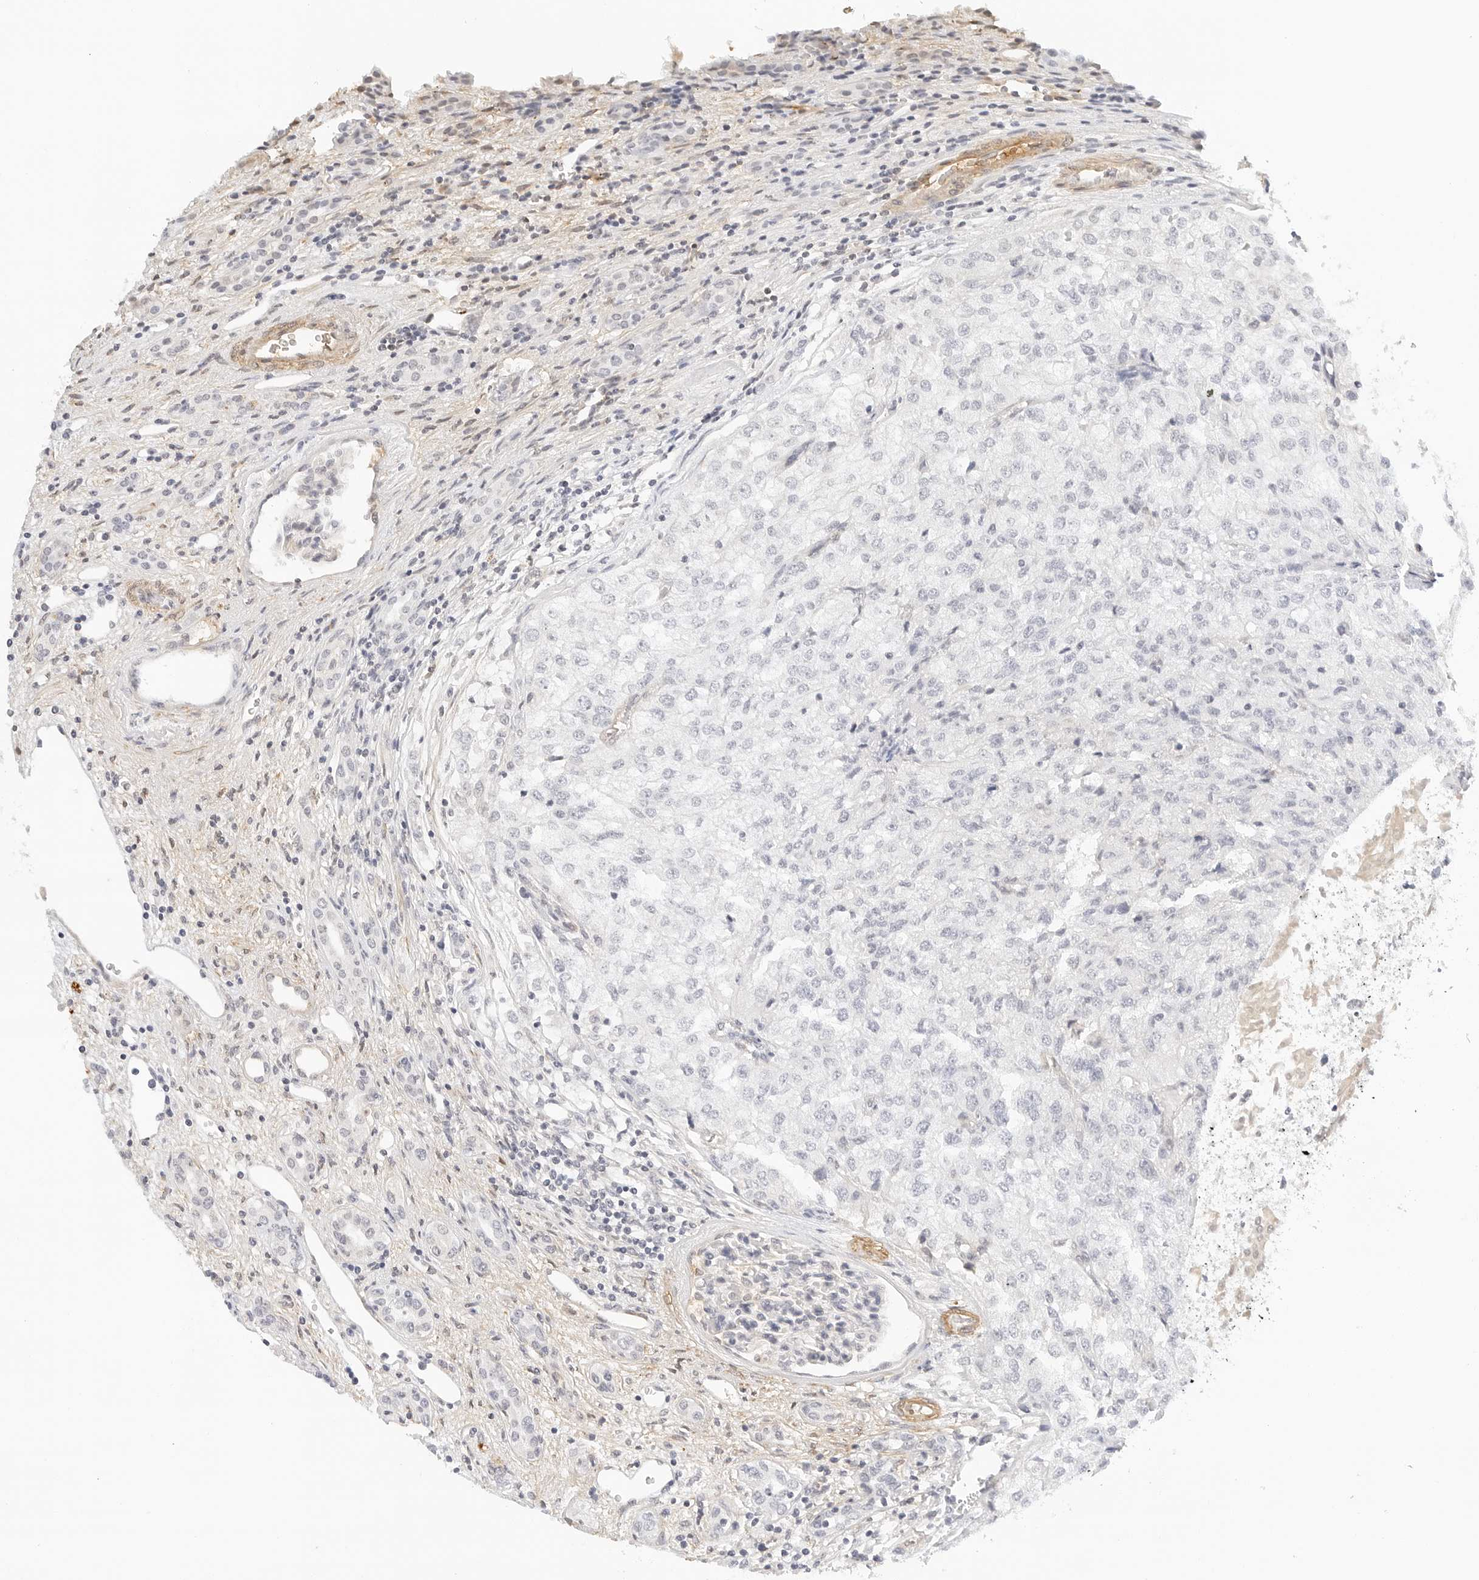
{"staining": {"intensity": "negative", "quantity": "none", "location": "none"}, "tissue": "renal cancer", "cell_type": "Tumor cells", "image_type": "cancer", "snomed": [{"axis": "morphology", "description": "Adenocarcinoma, NOS"}, {"axis": "topography", "description": "Kidney"}], "caption": "This is an IHC image of adenocarcinoma (renal). There is no expression in tumor cells.", "gene": "PKDCC", "patient": {"sex": "female", "age": 54}}